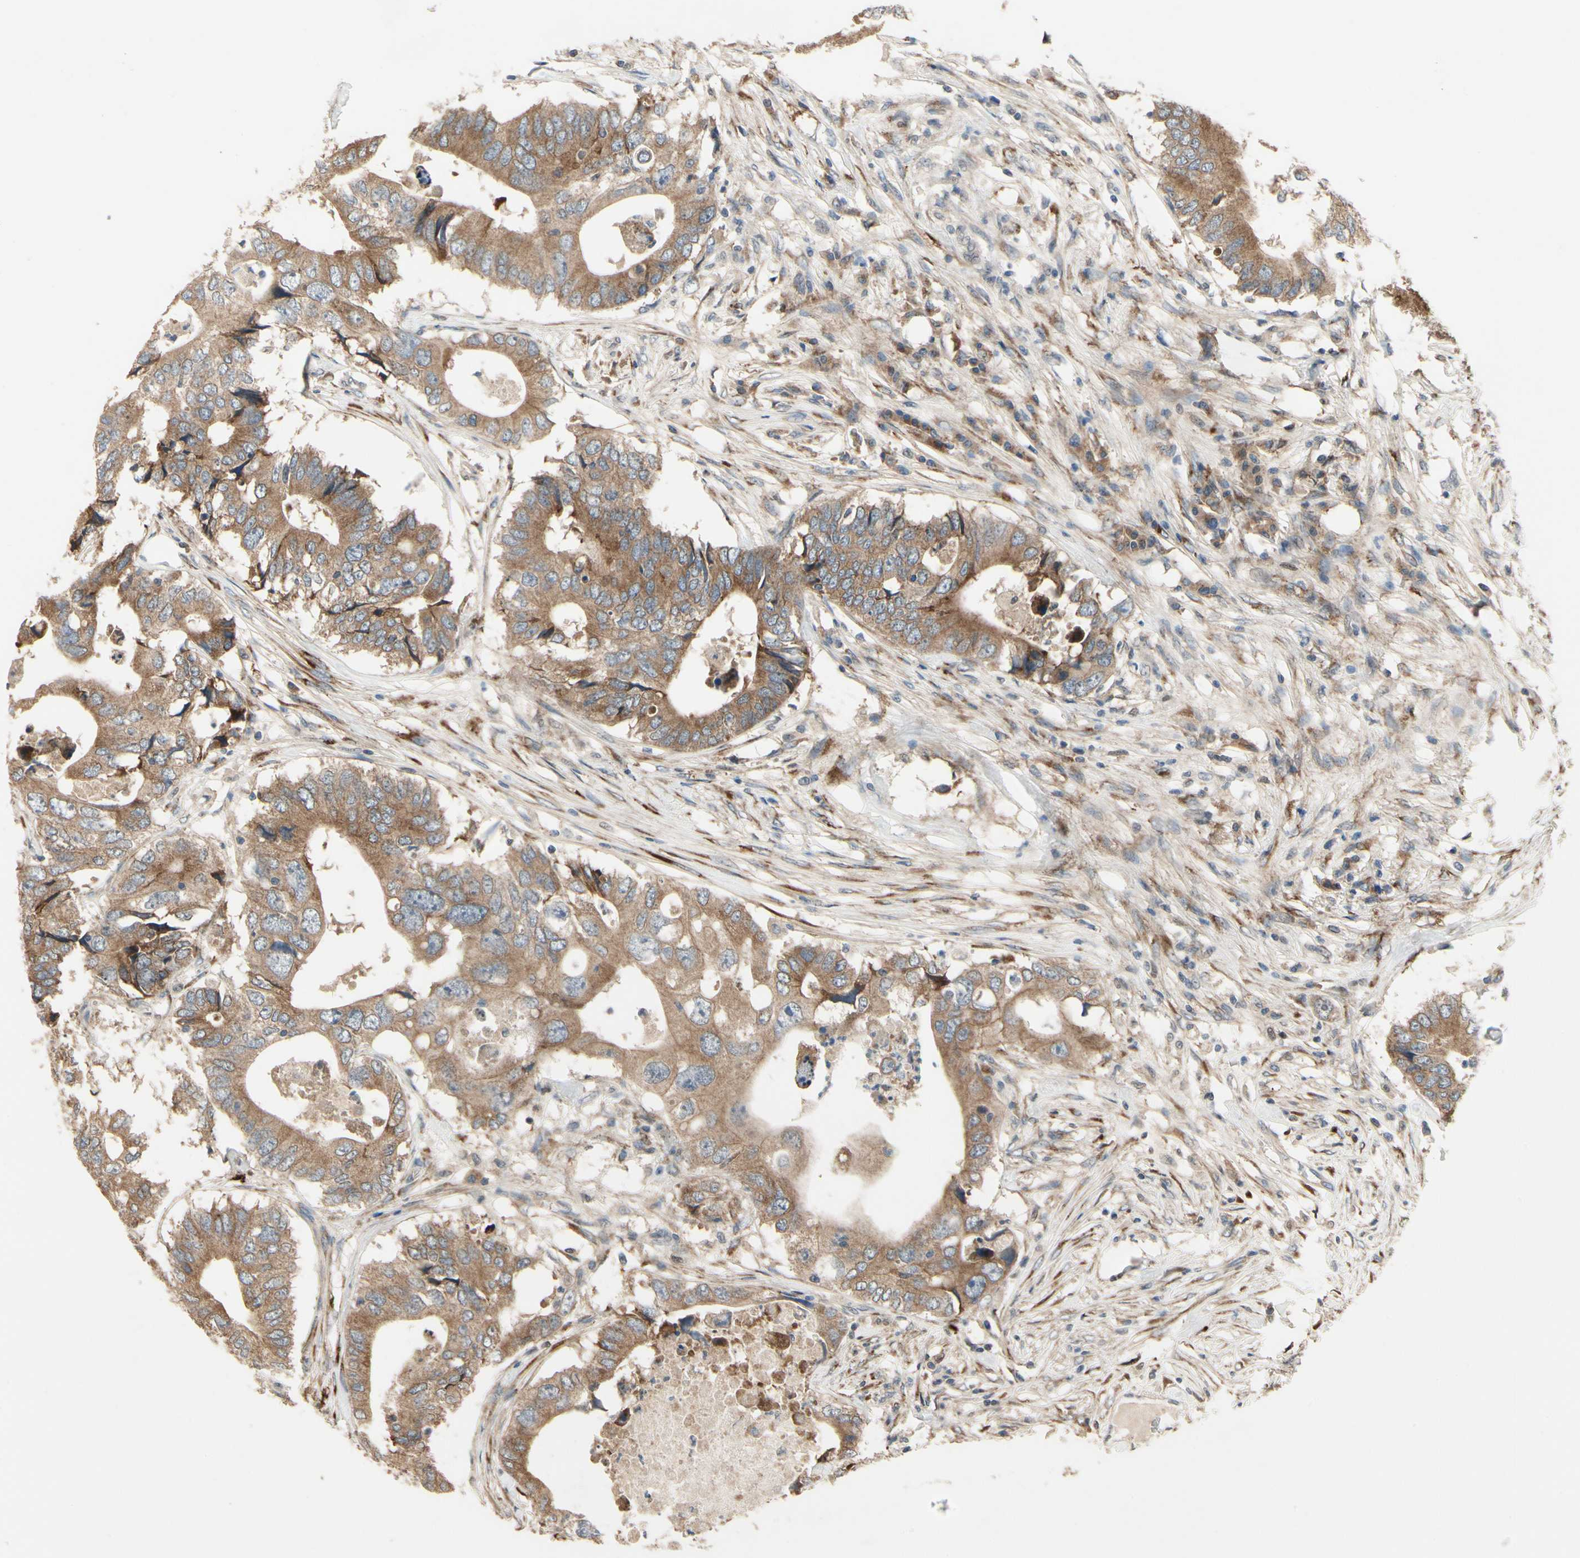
{"staining": {"intensity": "moderate", "quantity": ">75%", "location": "cytoplasmic/membranous"}, "tissue": "colorectal cancer", "cell_type": "Tumor cells", "image_type": "cancer", "snomed": [{"axis": "morphology", "description": "Adenocarcinoma, NOS"}, {"axis": "topography", "description": "Colon"}], "caption": "Moderate cytoplasmic/membranous positivity is identified in about >75% of tumor cells in adenocarcinoma (colorectal).", "gene": "CGREF1", "patient": {"sex": "male", "age": 71}}